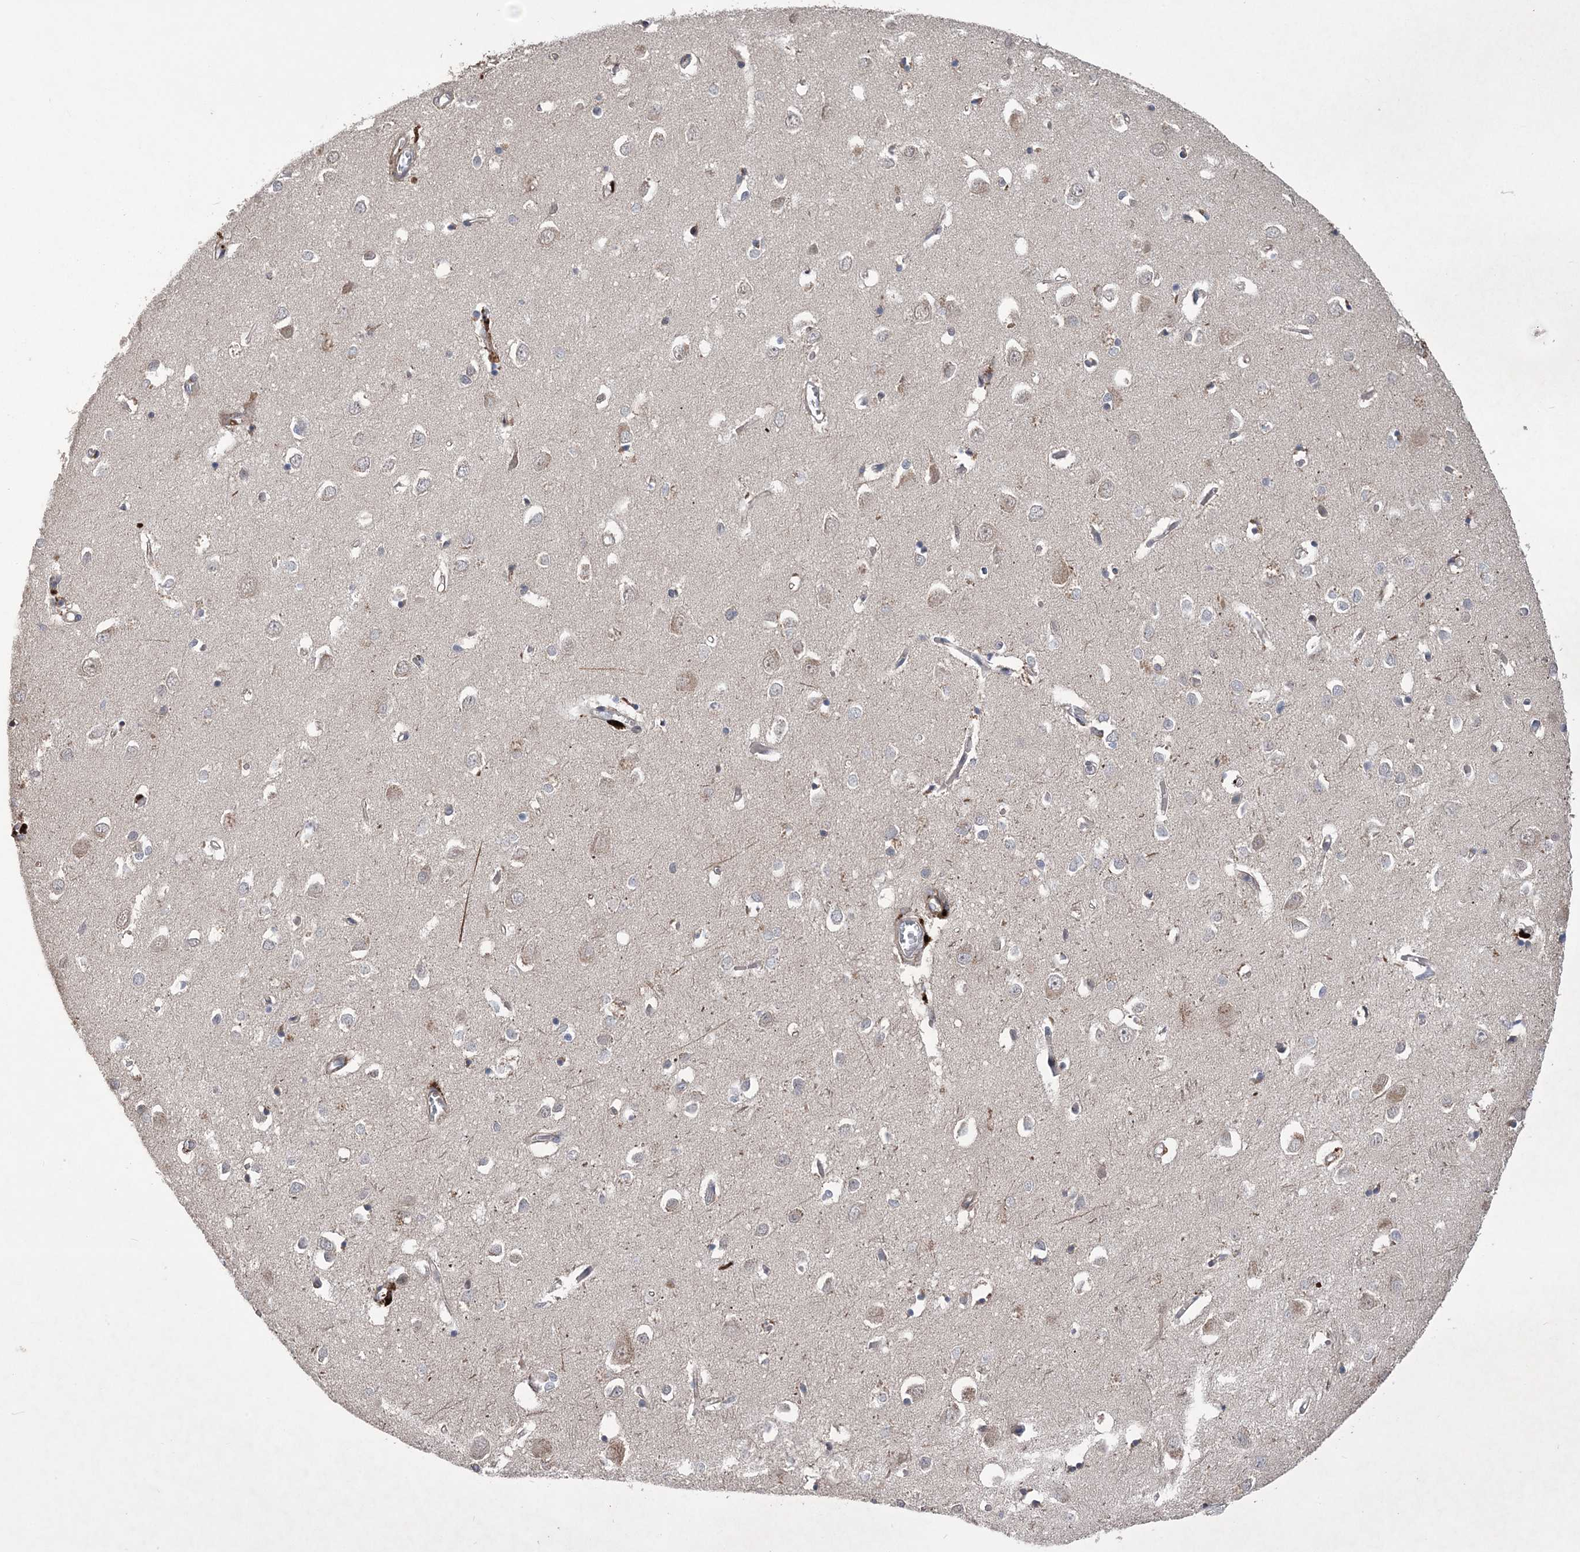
{"staining": {"intensity": "moderate", "quantity": ">75%", "location": "cytoplasmic/membranous"}, "tissue": "cerebral cortex", "cell_type": "Endothelial cells", "image_type": "normal", "snomed": [{"axis": "morphology", "description": "Normal tissue, NOS"}, {"axis": "topography", "description": "Cerebral cortex"}], "caption": "Moderate cytoplasmic/membranous protein expression is seen in about >75% of endothelial cells in cerebral cortex. (brown staining indicates protein expression, while blue staining denotes nuclei).", "gene": "MTRF1L", "patient": {"sex": "female", "age": 64}}